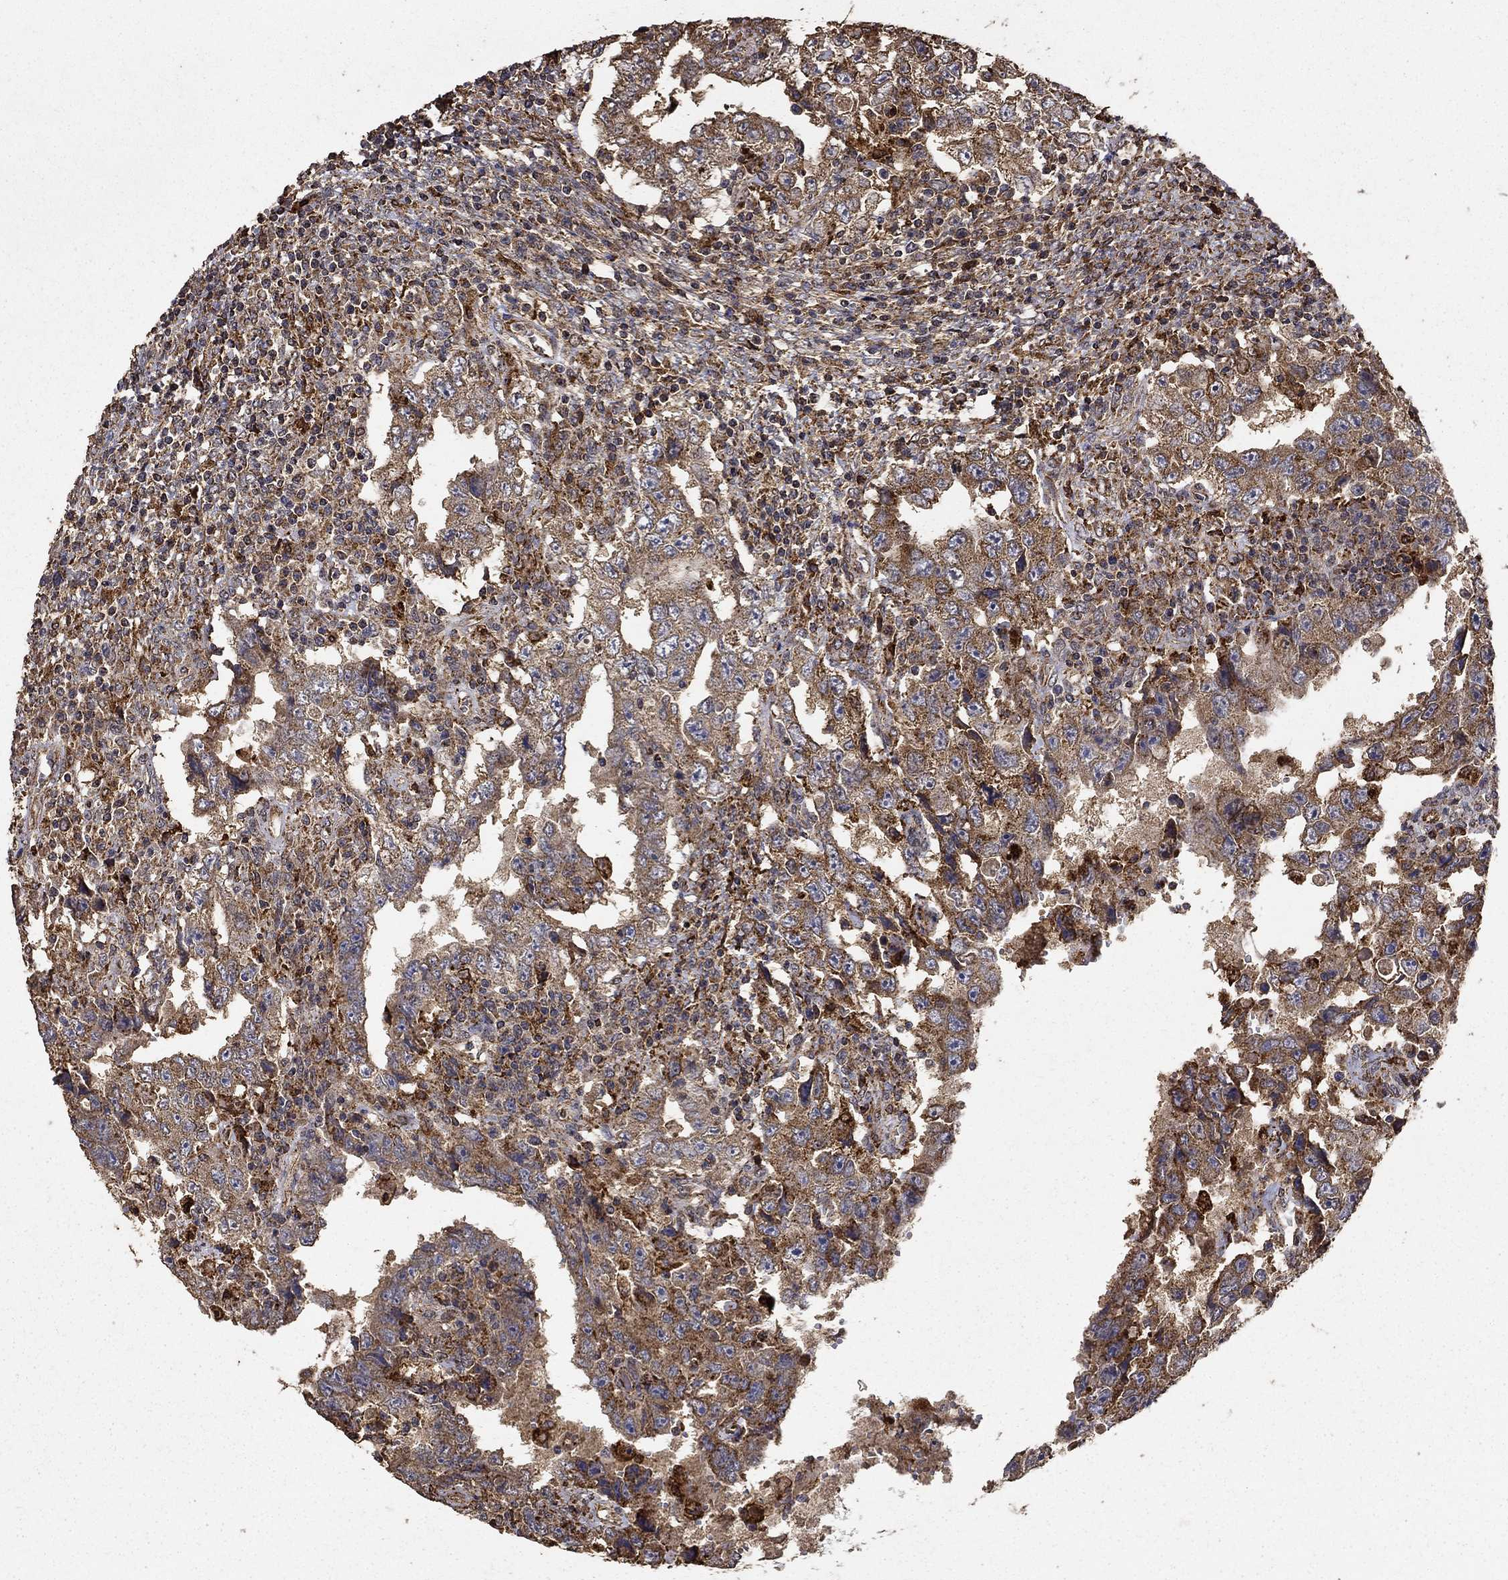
{"staining": {"intensity": "moderate", "quantity": ">75%", "location": "cytoplasmic/membranous"}, "tissue": "testis cancer", "cell_type": "Tumor cells", "image_type": "cancer", "snomed": [{"axis": "morphology", "description": "Carcinoma, Embryonal, NOS"}, {"axis": "topography", "description": "Testis"}], "caption": "An immunohistochemistry histopathology image of neoplastic tissue is shown. Protein staining in brown shows moderate cytoplasmic/membranous positivity in testis cancer within tumor cells.", "gene": "IFRD1", "patient": {"sex": "male", "age": 26}}